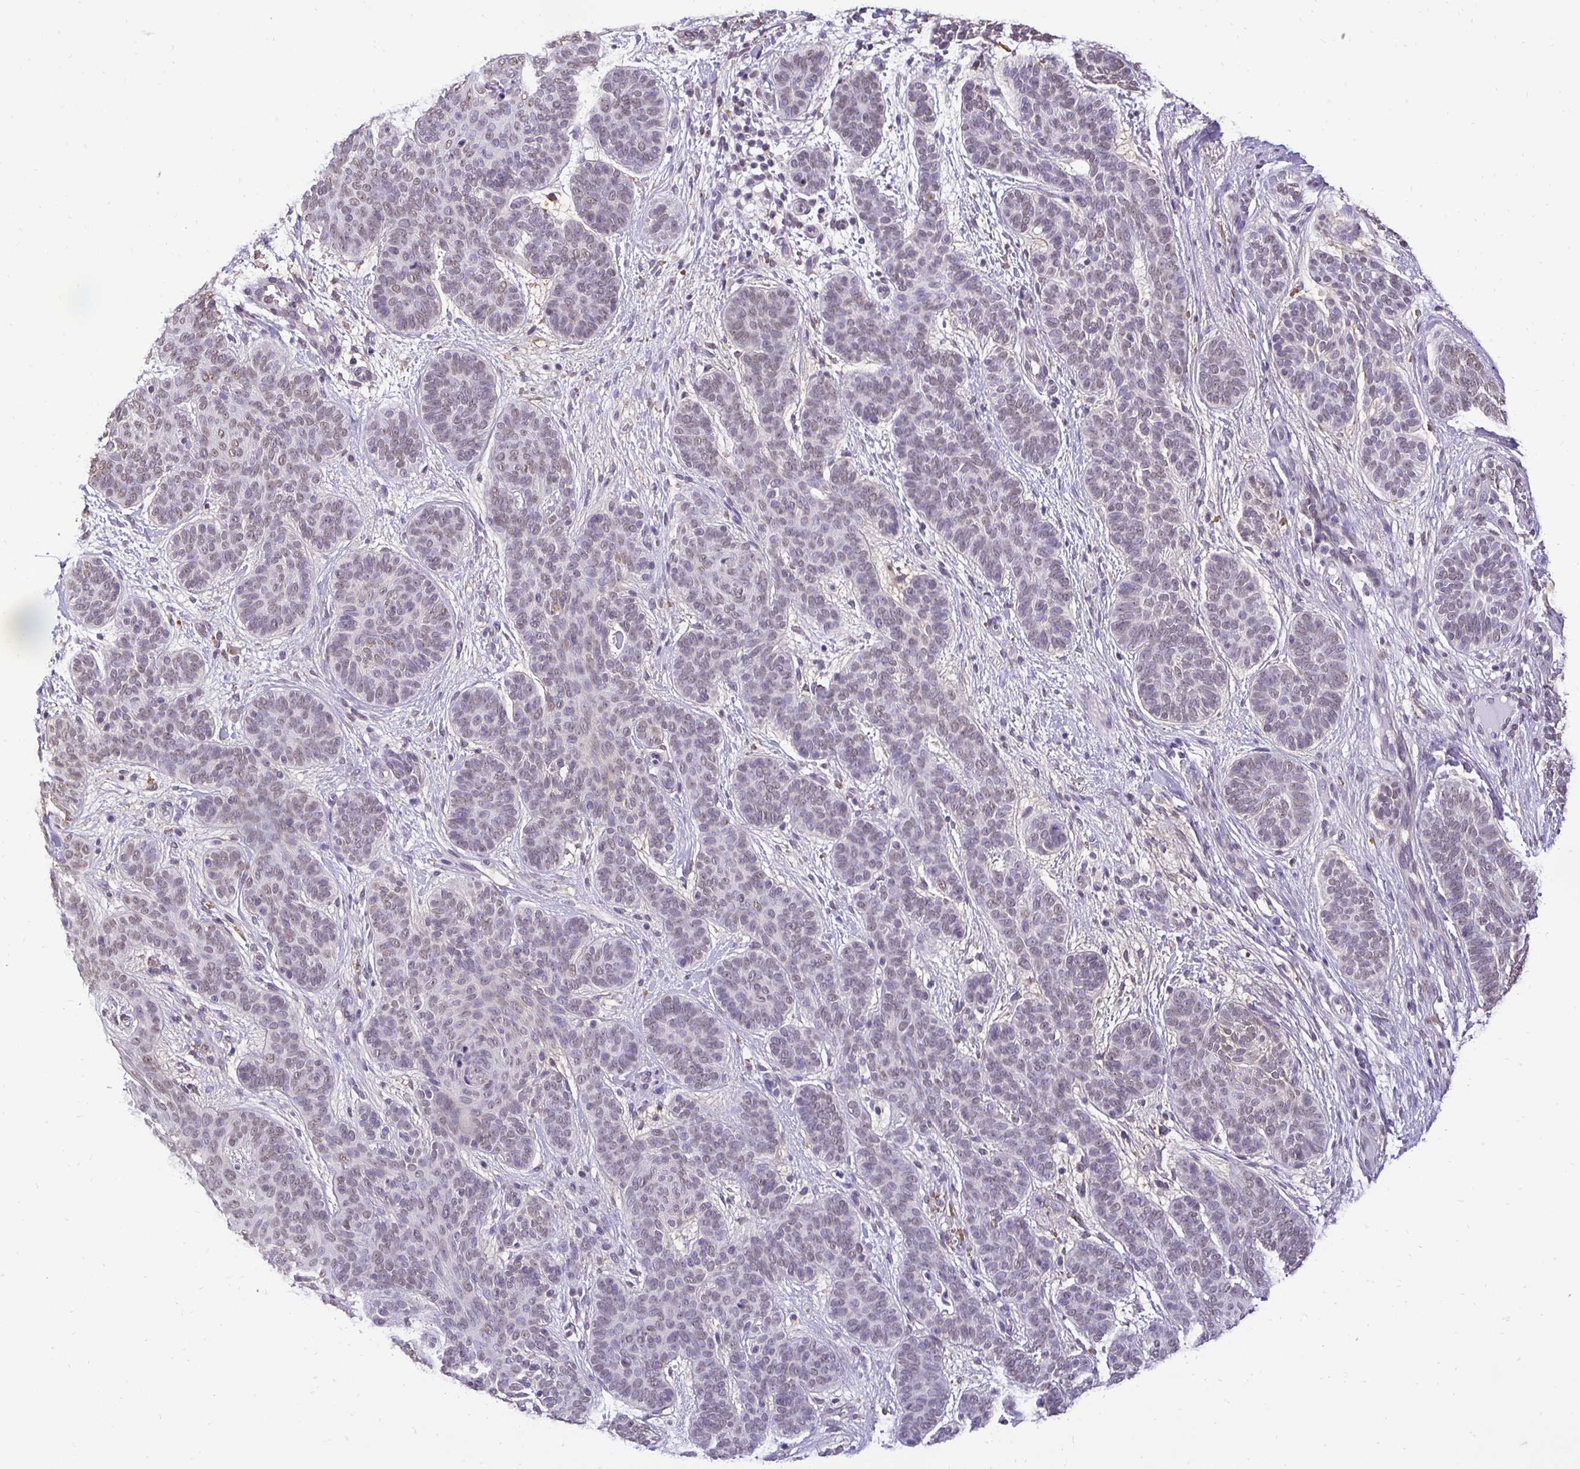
{"staining": {"intensity": "weak", "quantity": "<25%", "location": "nuclear"}, "tissue": "skin cancer", "cell_type": "Tumor cells", "image_type": "cancer", "snomed": [{"axis": "morphology", "description": "Basal cell carcinoma"}, {"axis": "topography", "description": "Skin"}], "caption": "An IHC image of skin cancer is shown. There is no staining in tumor cells of skin cancer.", "gene": "RHEBL1", "patient": {"sex": "female", "age": 82}}